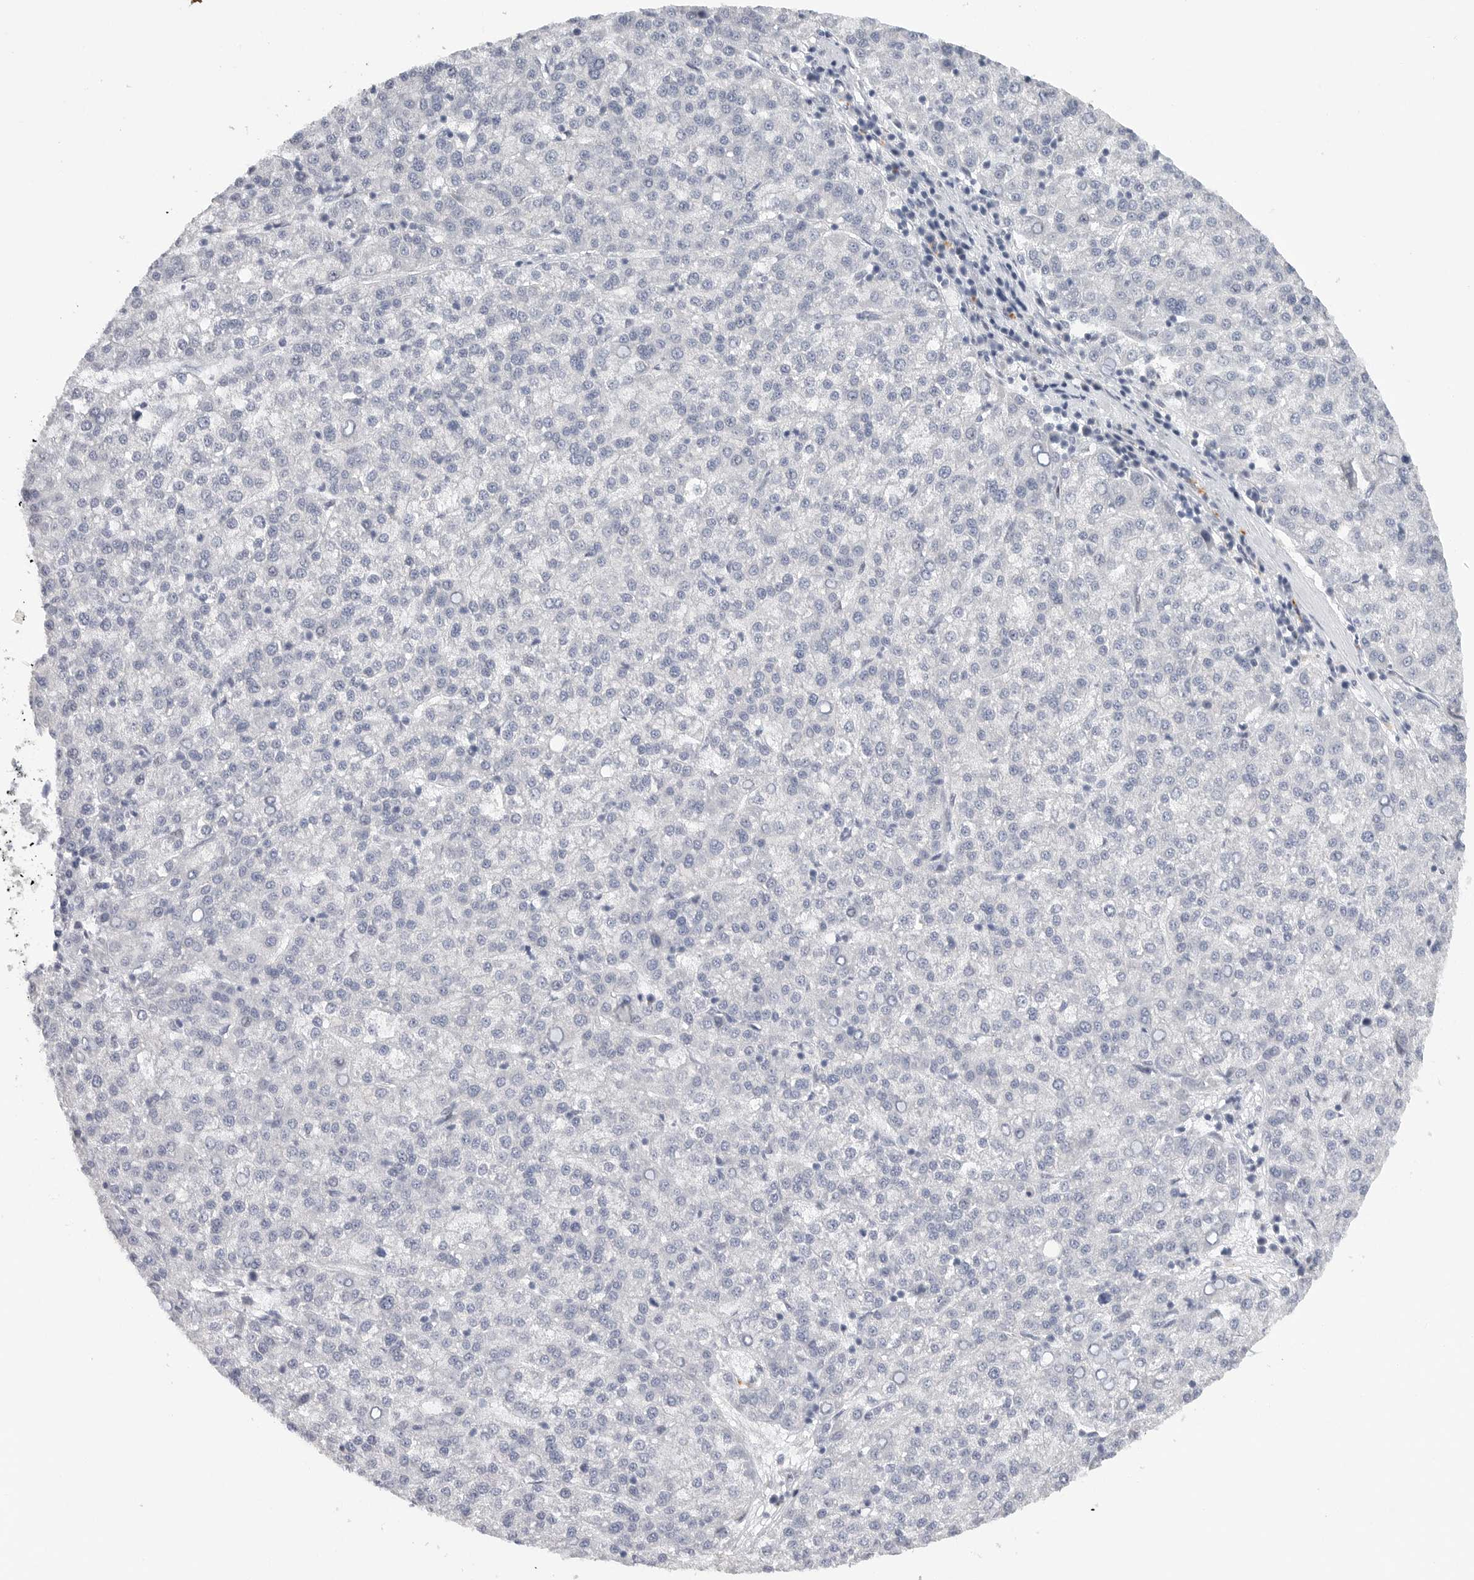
{"staining": {"intensity": "negative", "quantity": "none", "location": "none"}, "tissue": "liver cancer", "cell_type": "Tumor cells", "image_type": "cancer", "snomed": [{"axis": "morphology", "description": "Carcinoma, Hepatocellular, NOS"}, {"axis": "topography", "description": "Liver"}], "caption": "This is a image of immunohistochemistry staining of liver cancer (hepatocellular carcinoma), which shows no positivity in tumor cells. (Immunohistochemistry, brightfield microscopy, high magnification).", "gene": "TNR", "patient": {"sex": "female", "age": 58}}